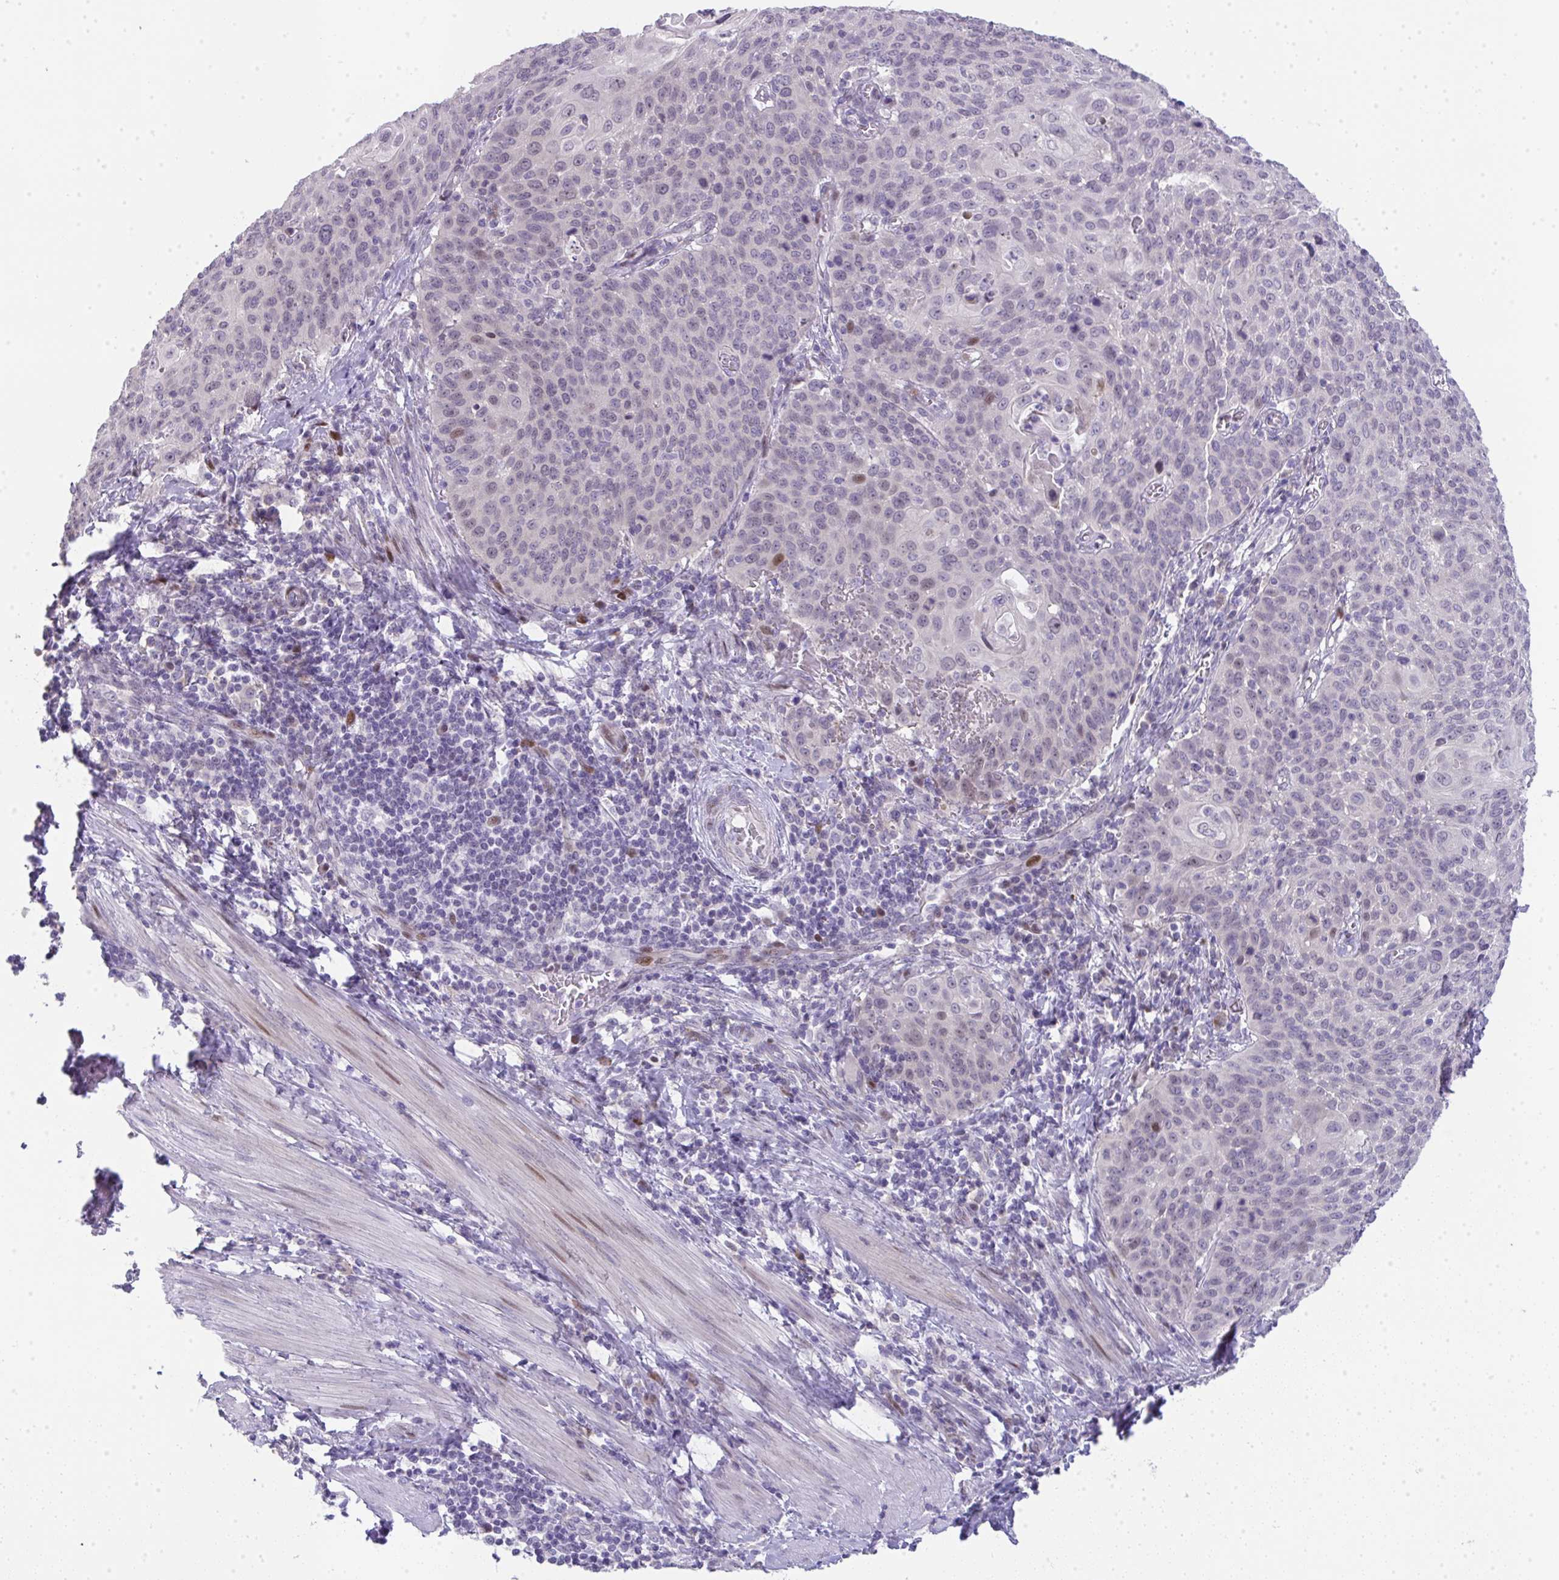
{"staining": {"intensity": "moderate", "quantity": "<25%", "location": "nuclear"}, "tissue": "cervical cancer", "cell_type": "Tumor cells", "image_type": "cancer", "snomed": [{"axis": "morphology", "description": "Squamous cell carcinoma, NOS"}, {"axis": "topography", "description": "Cervix"}], "caption": "The photomicrograph shows staining of cervical cancer (squamous cell carcinoma), revealing moderate nuclear protein positivity (brown color) within tumor cells.", "gene": "GALNT16", "patient": {"sex": "female", "age": 65}}